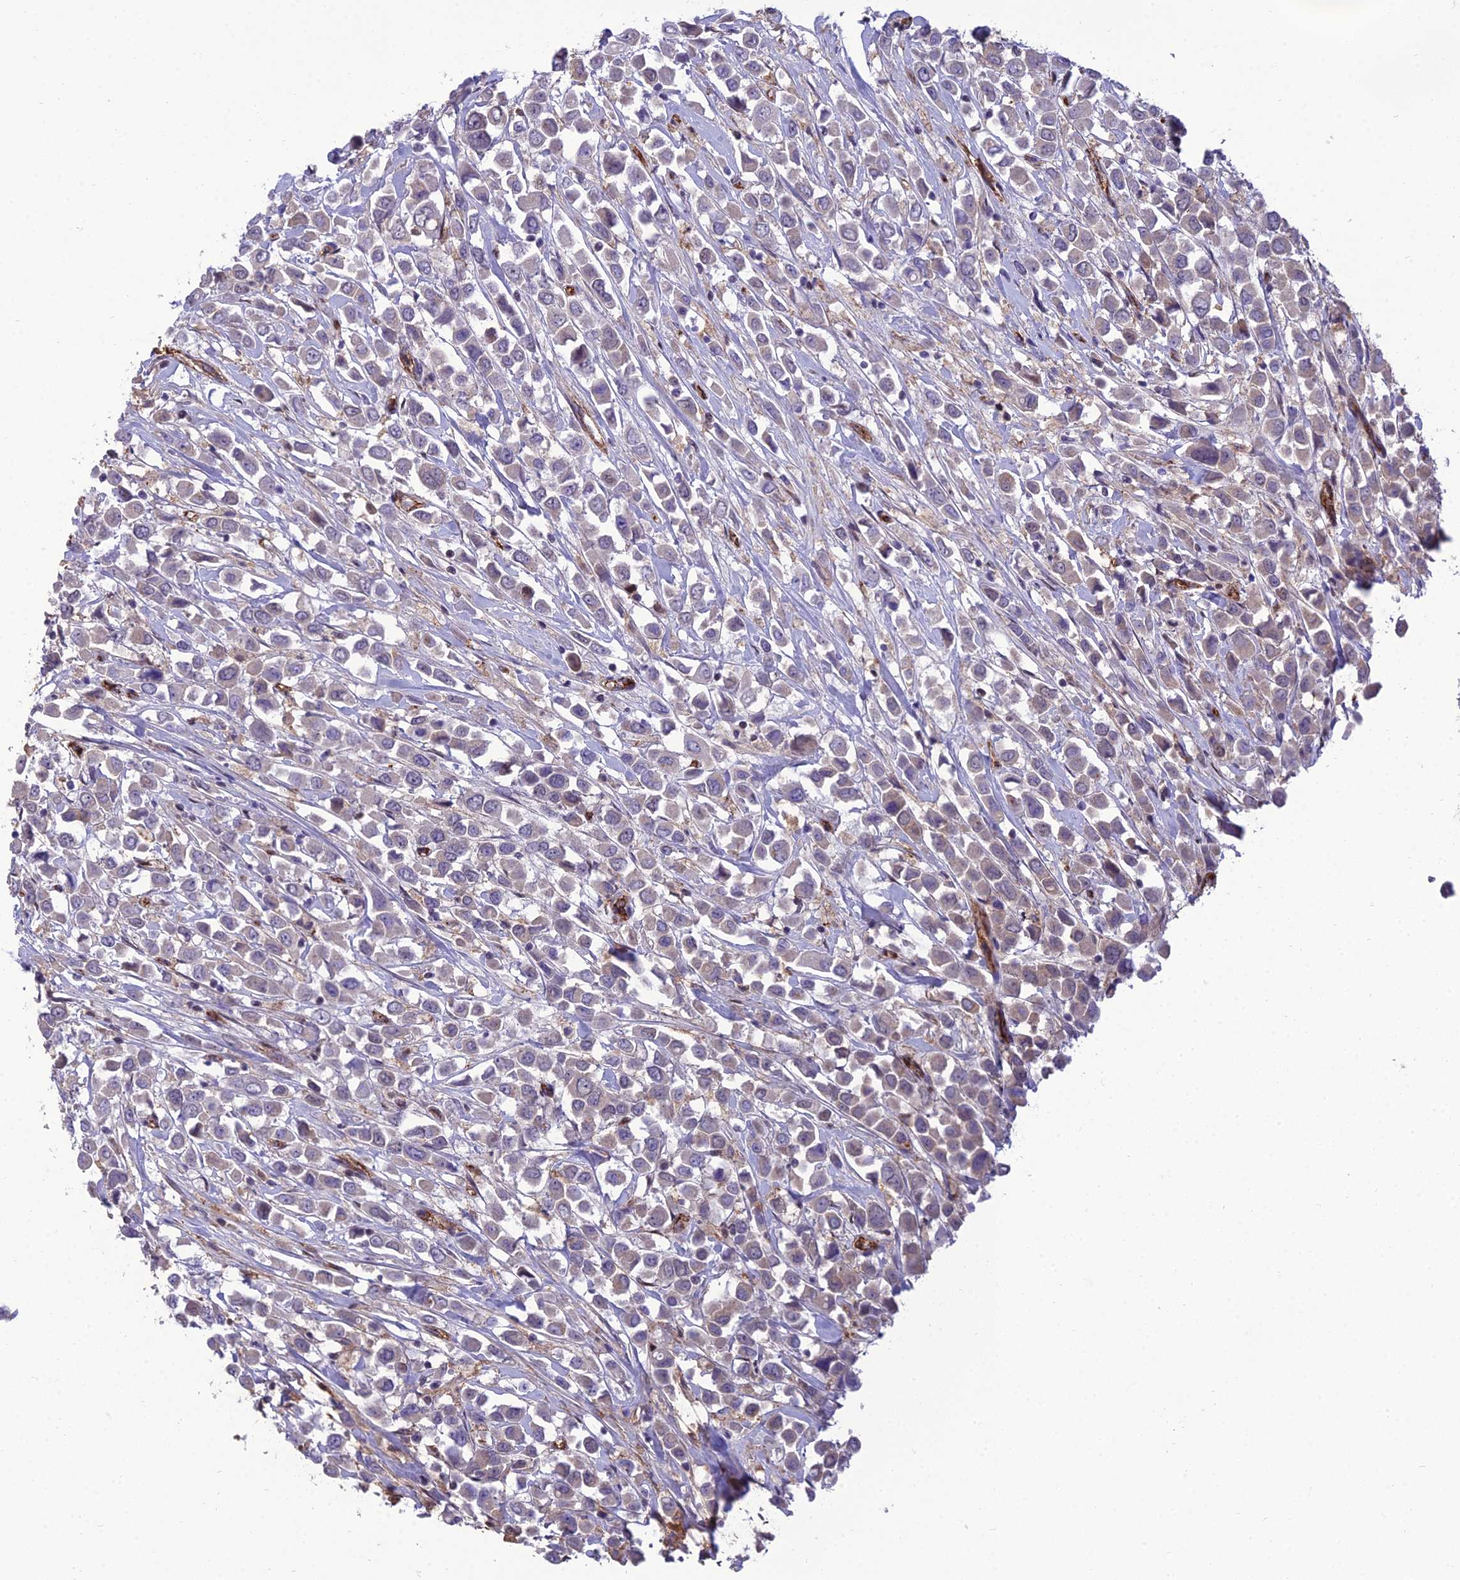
{"staining": {"intensity": "negative", "quantity": "none", "location": "none"}, "tissue": "breast cancer", "cell_type": "Tumor cells", "image_type": "cancer", "snomed": [{"axis": "morphology", "description": "Duct carcinoma"}, {"axis": "topography", "description": "Breast"}], "caption": "High magnification brightfield microscopy of breast cancer stained with DAB (brown) and counterstained with hematoxylin (blue): tumor cells show no significant positivity. (Brightfield microscopy of DAB (3,3'-diaminobenzidine) immunohistochemistry (IHC) at high magnification).", "gene": "RANBP3", "patient": {"sex": "female", "age": 61}}